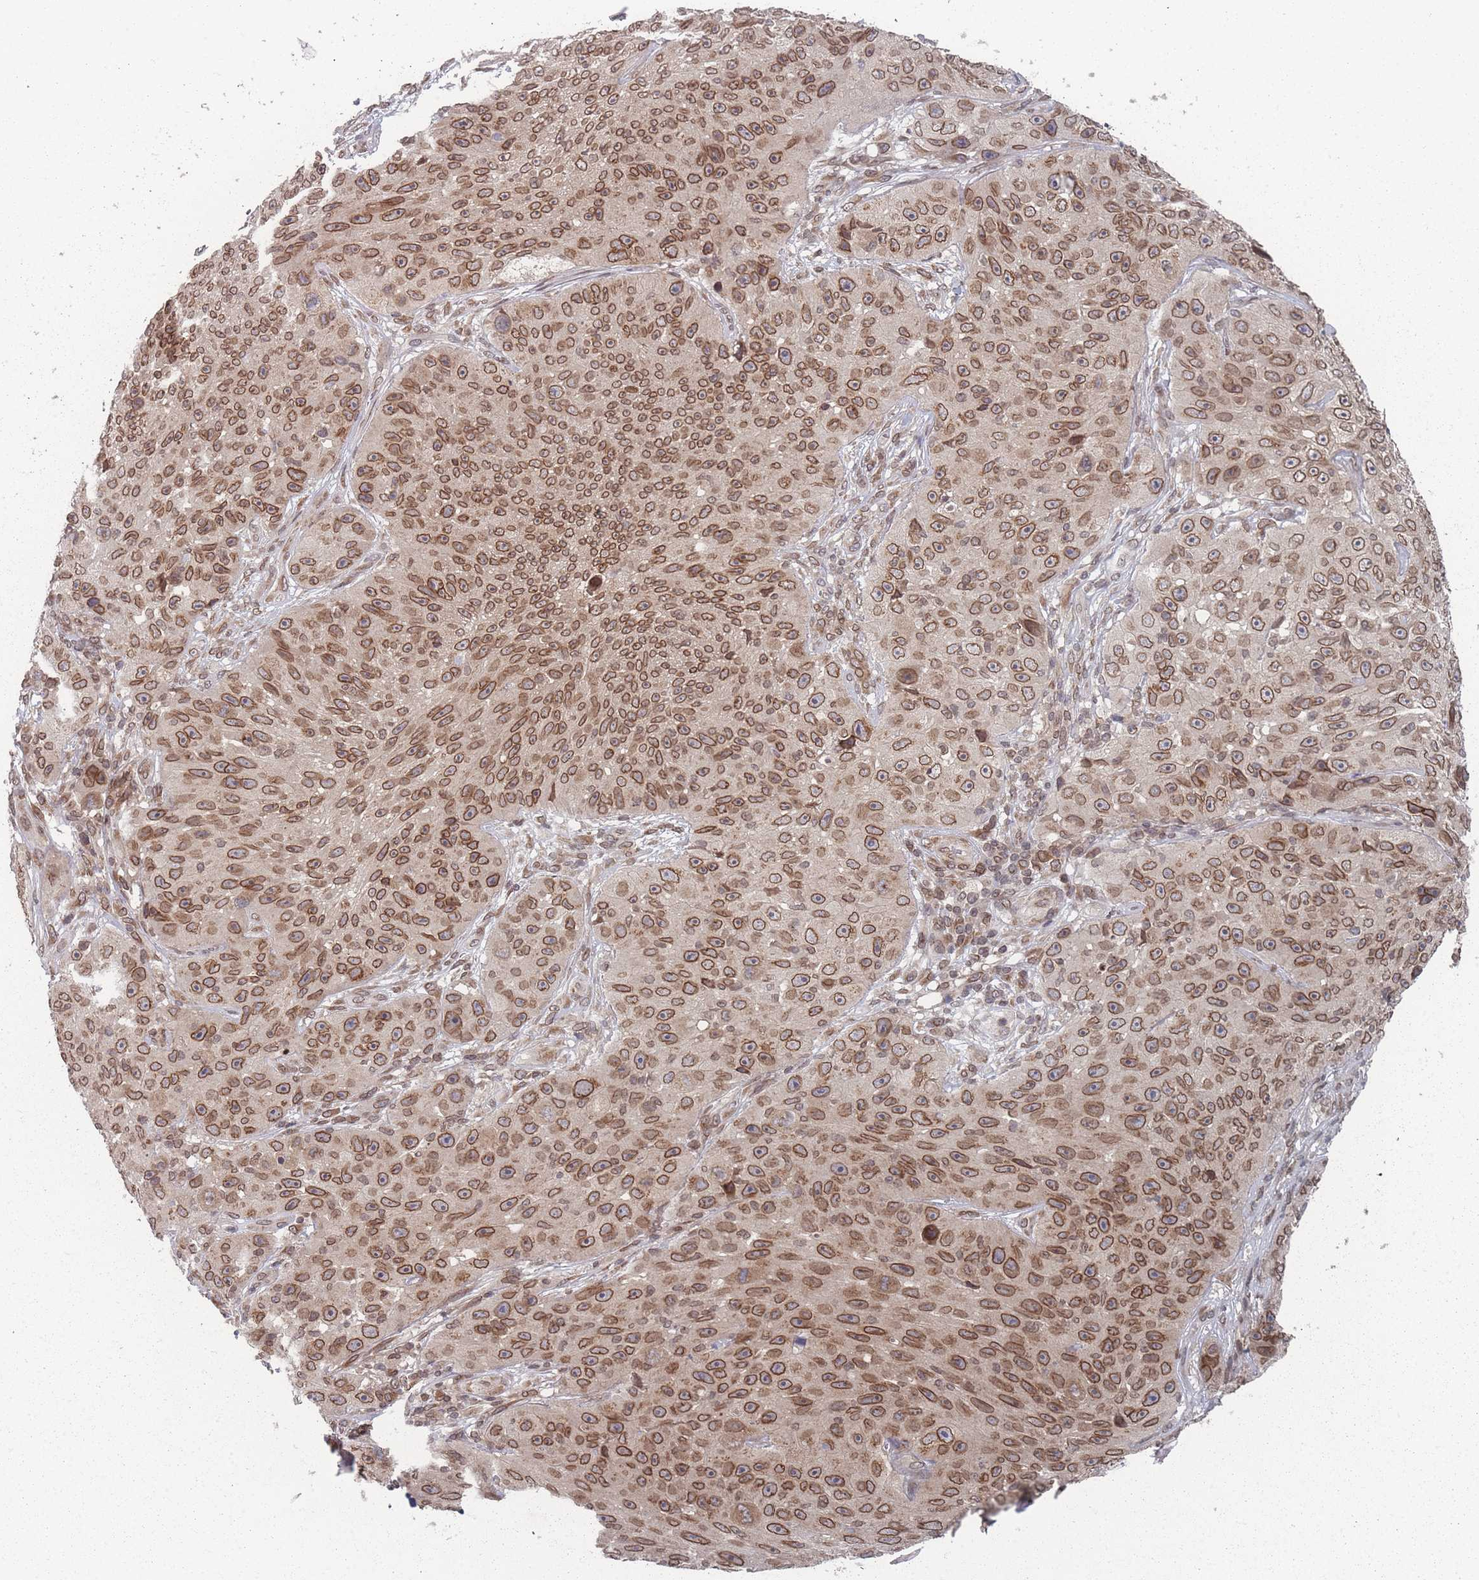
{"staining": {"intensity": "strong", "quantity": ">75%", "location": "cytoplasmic/membranous,nuclear"}, "tissue": "skin cancer", "cell_type": "Tumor cells", "image_type": "cancer", "snomed": [{"axis": "morphology", "description": "Squamous cell carcinoma, NOS"}, {"axis": "topography", "description": "Skin"}], "caption": "Brown immunohistochemical staining in skin cancer (squamous cell carcinoma) demonstrates strong cytoplasmic/membranous and nuclear positivity in approximately >75% of tumor cells. The staining was performed using DAB, with brown indicating positive protein expression. Nuclei are stained blue with hematoxylin.", "gene": "TBC1D25", "patient": {"sex": "female", "age": 87}}